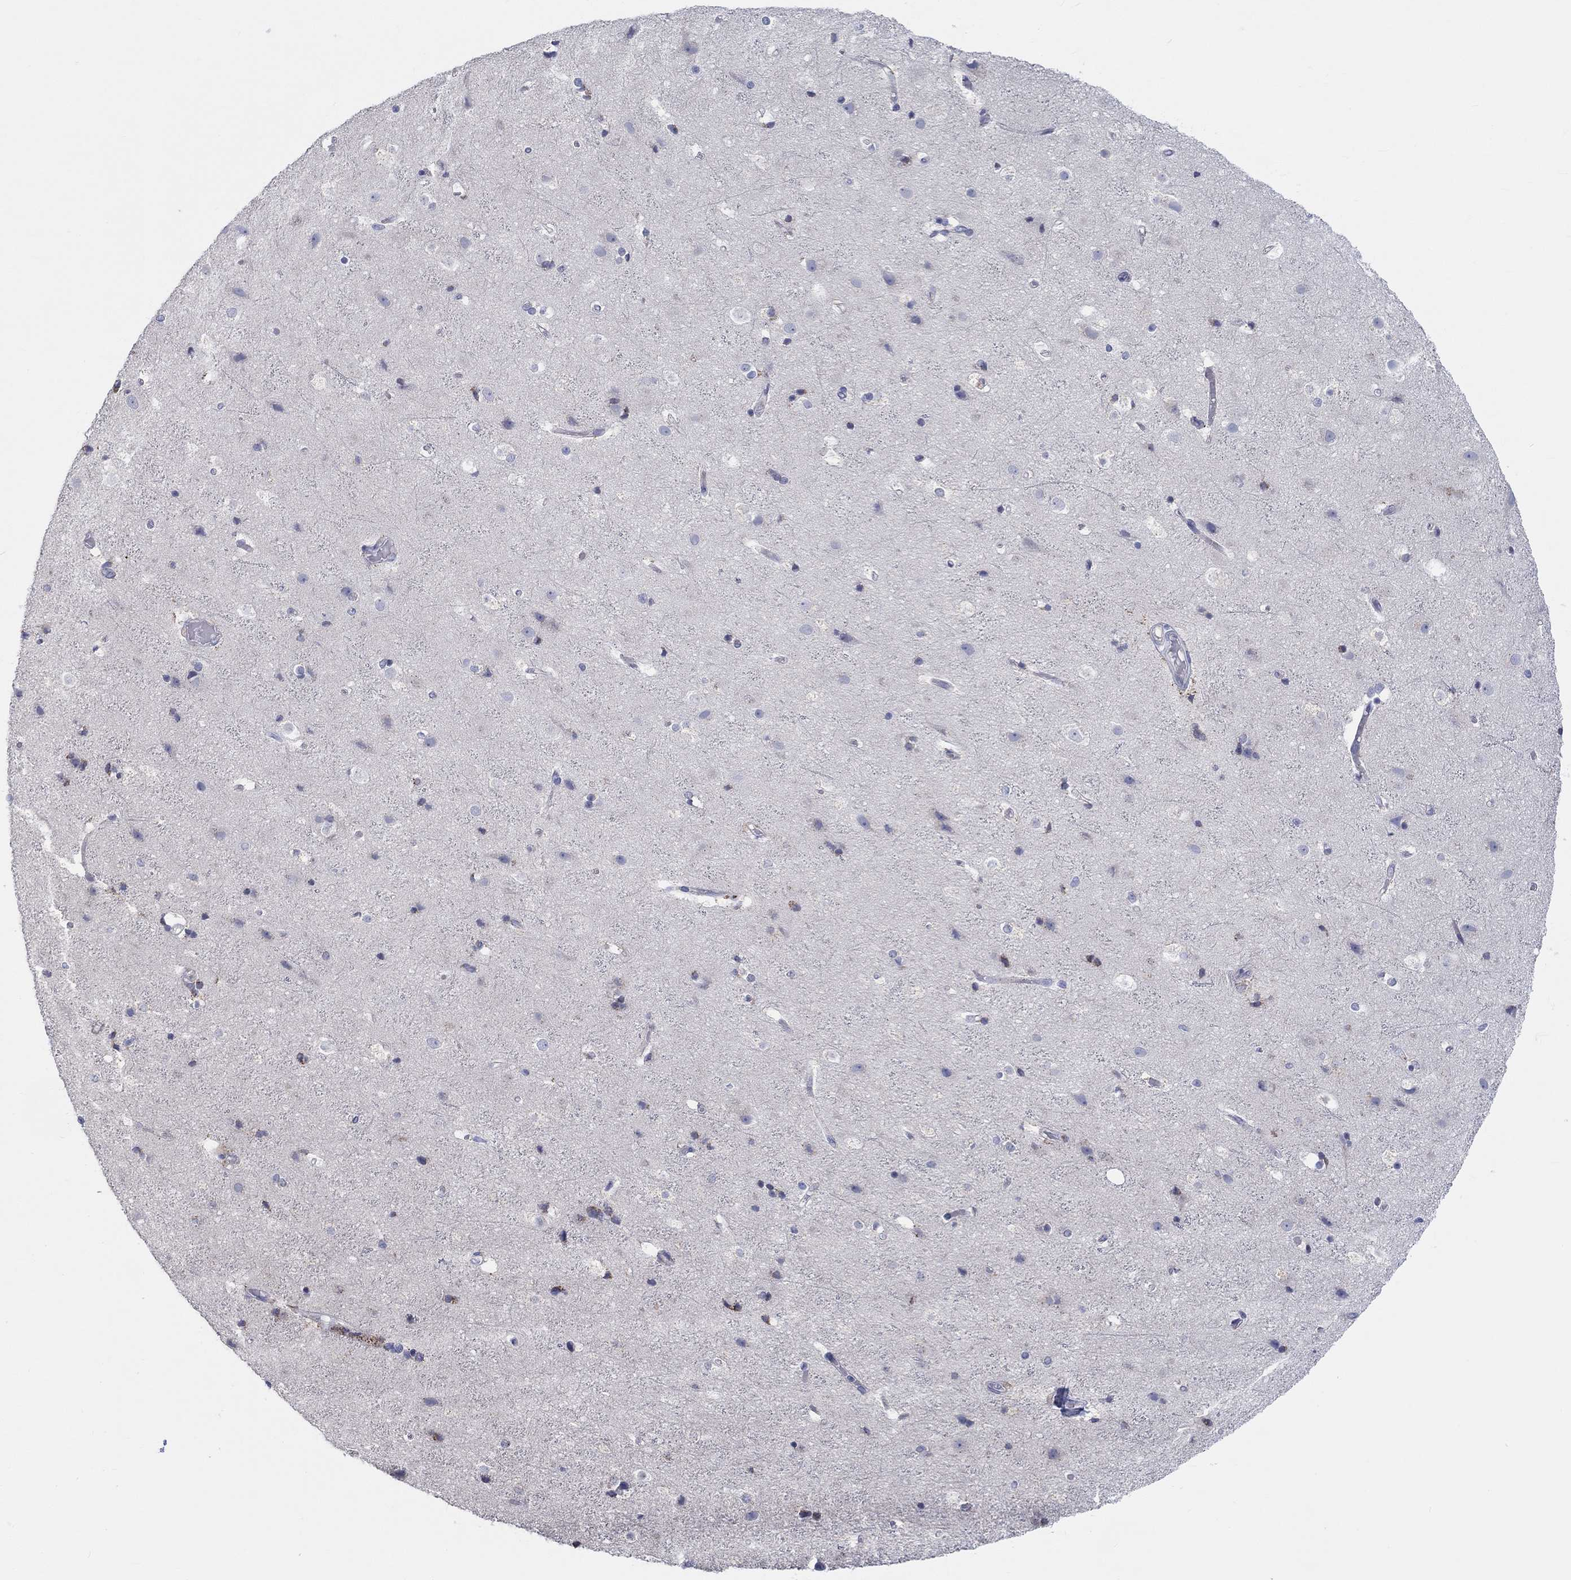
{"staining": {"intensity": "negative", "quantity": "none", "location": "none"}, "tissue": "cerebral cortex", "cell_type": "Endothelial cells", "image_type": "normal", "snomed": [{"axis": "morphology", "description": "Normal tissue, NOS"}, {"axis": "topography", "description": "Cerebral cortex"}], "caption": "Immunohistochemistry of normal cerebral cortex shows no expression in endothelial cells. (Stains: DAB IHC with hematoxylin counter stain, Microscopy: brightfield microscopy at high magnification).", "gene": "BCO2", "patient": {"sex": "female", "age": 52}}